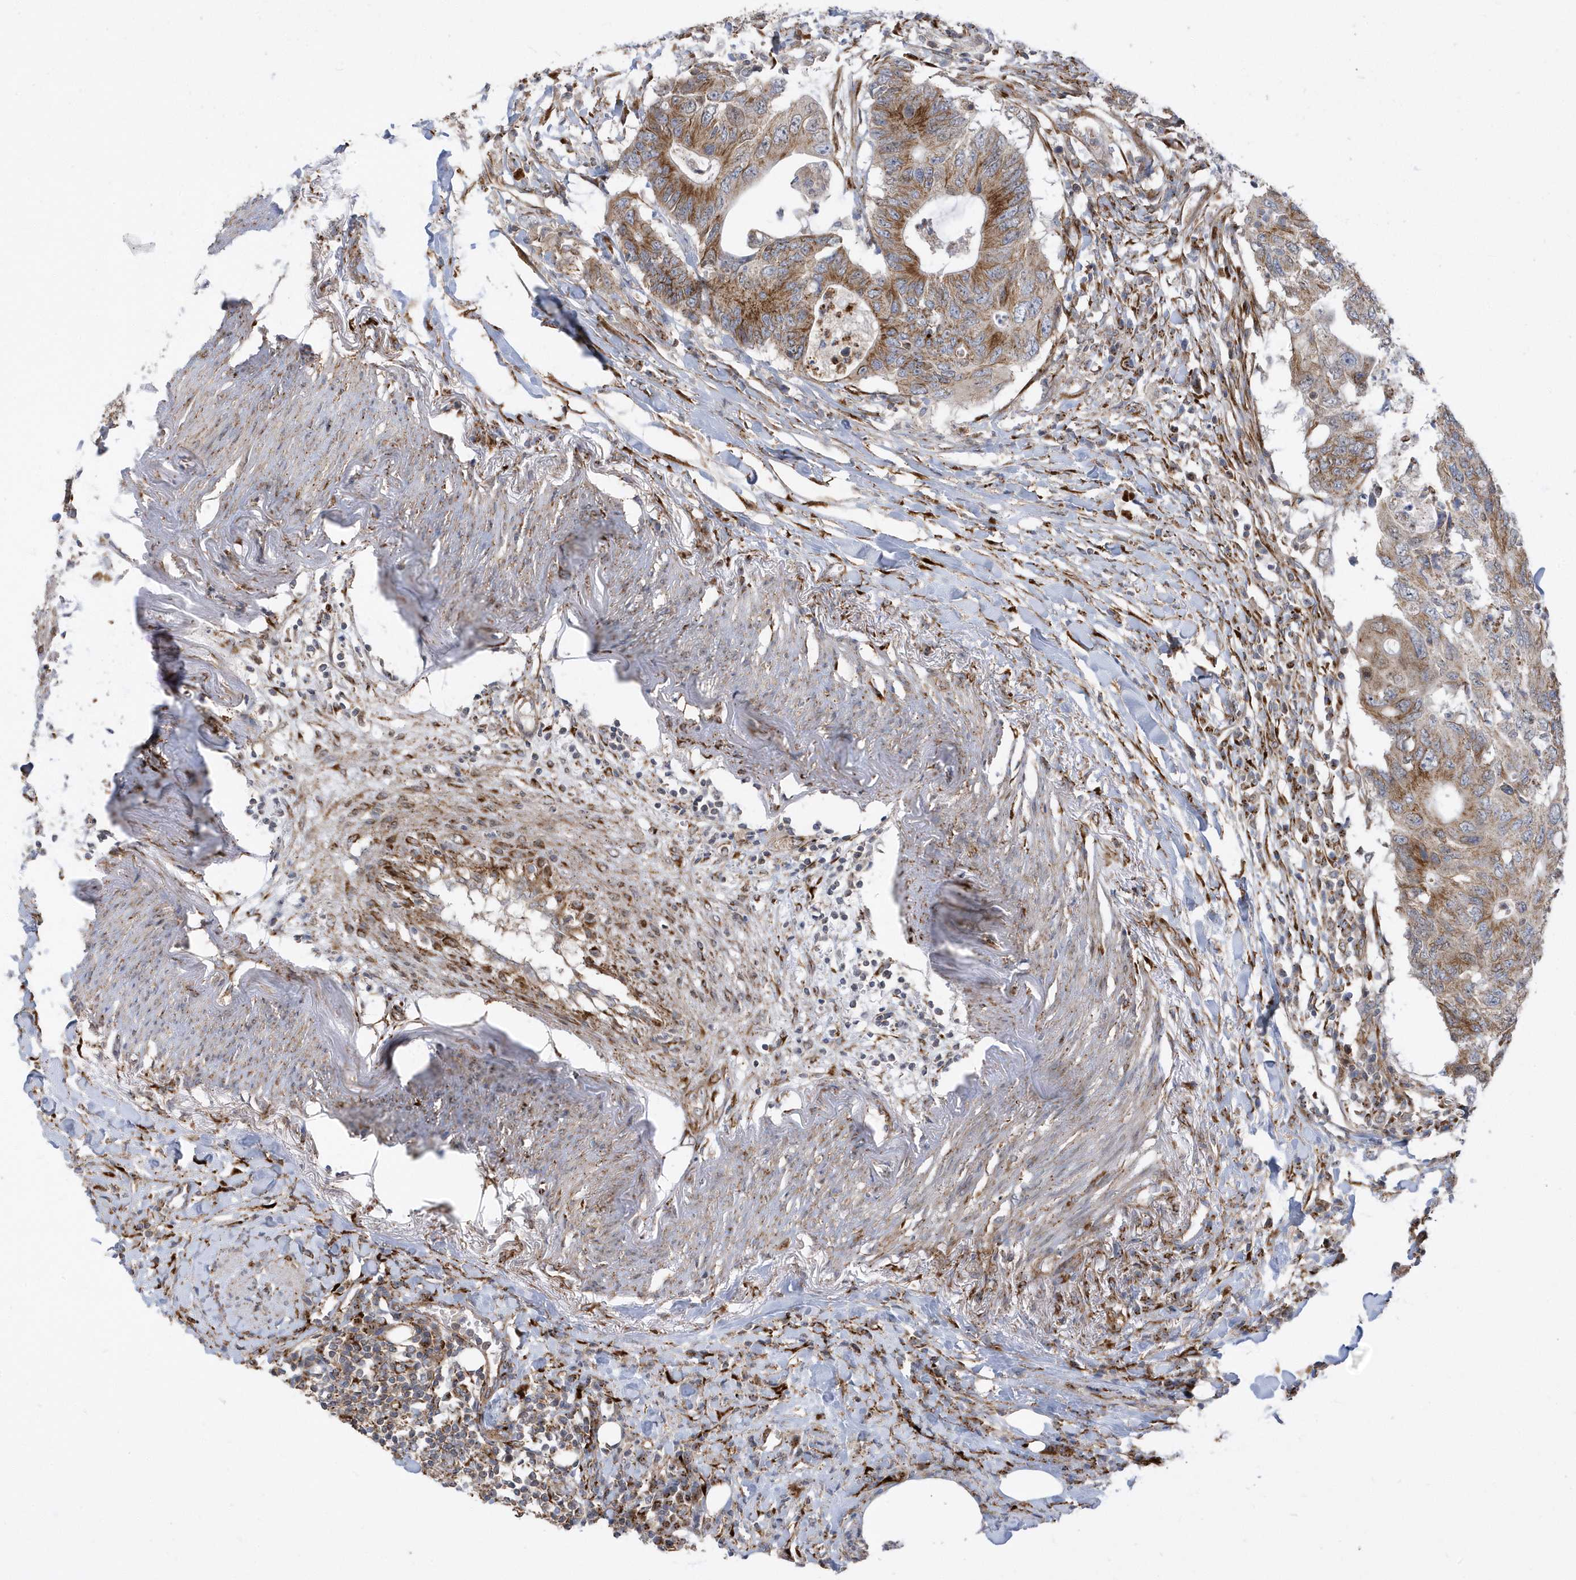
{"staining": {"intensity": "moderate", "quantity": ">75%", "location": "cytoplasmic/membranous"}, "tissue": "colorectal cancer", "cell_type": "Tumor cells", "image_type": "cancer", "snomed": [{"axis": "morphology", "description": "Adenocarcinoma, NOS"}, {"axis": "topography", "description": "Colon"}], "caption": "Human colorectal cancer (adenocarcinoma) stained for a protein (brown) displays moderate cytoplasmic/membranous positive staining in about >75% of tumor cells.", "gene": "HRH4", "patient": {"sex": "male", "age": 71}}